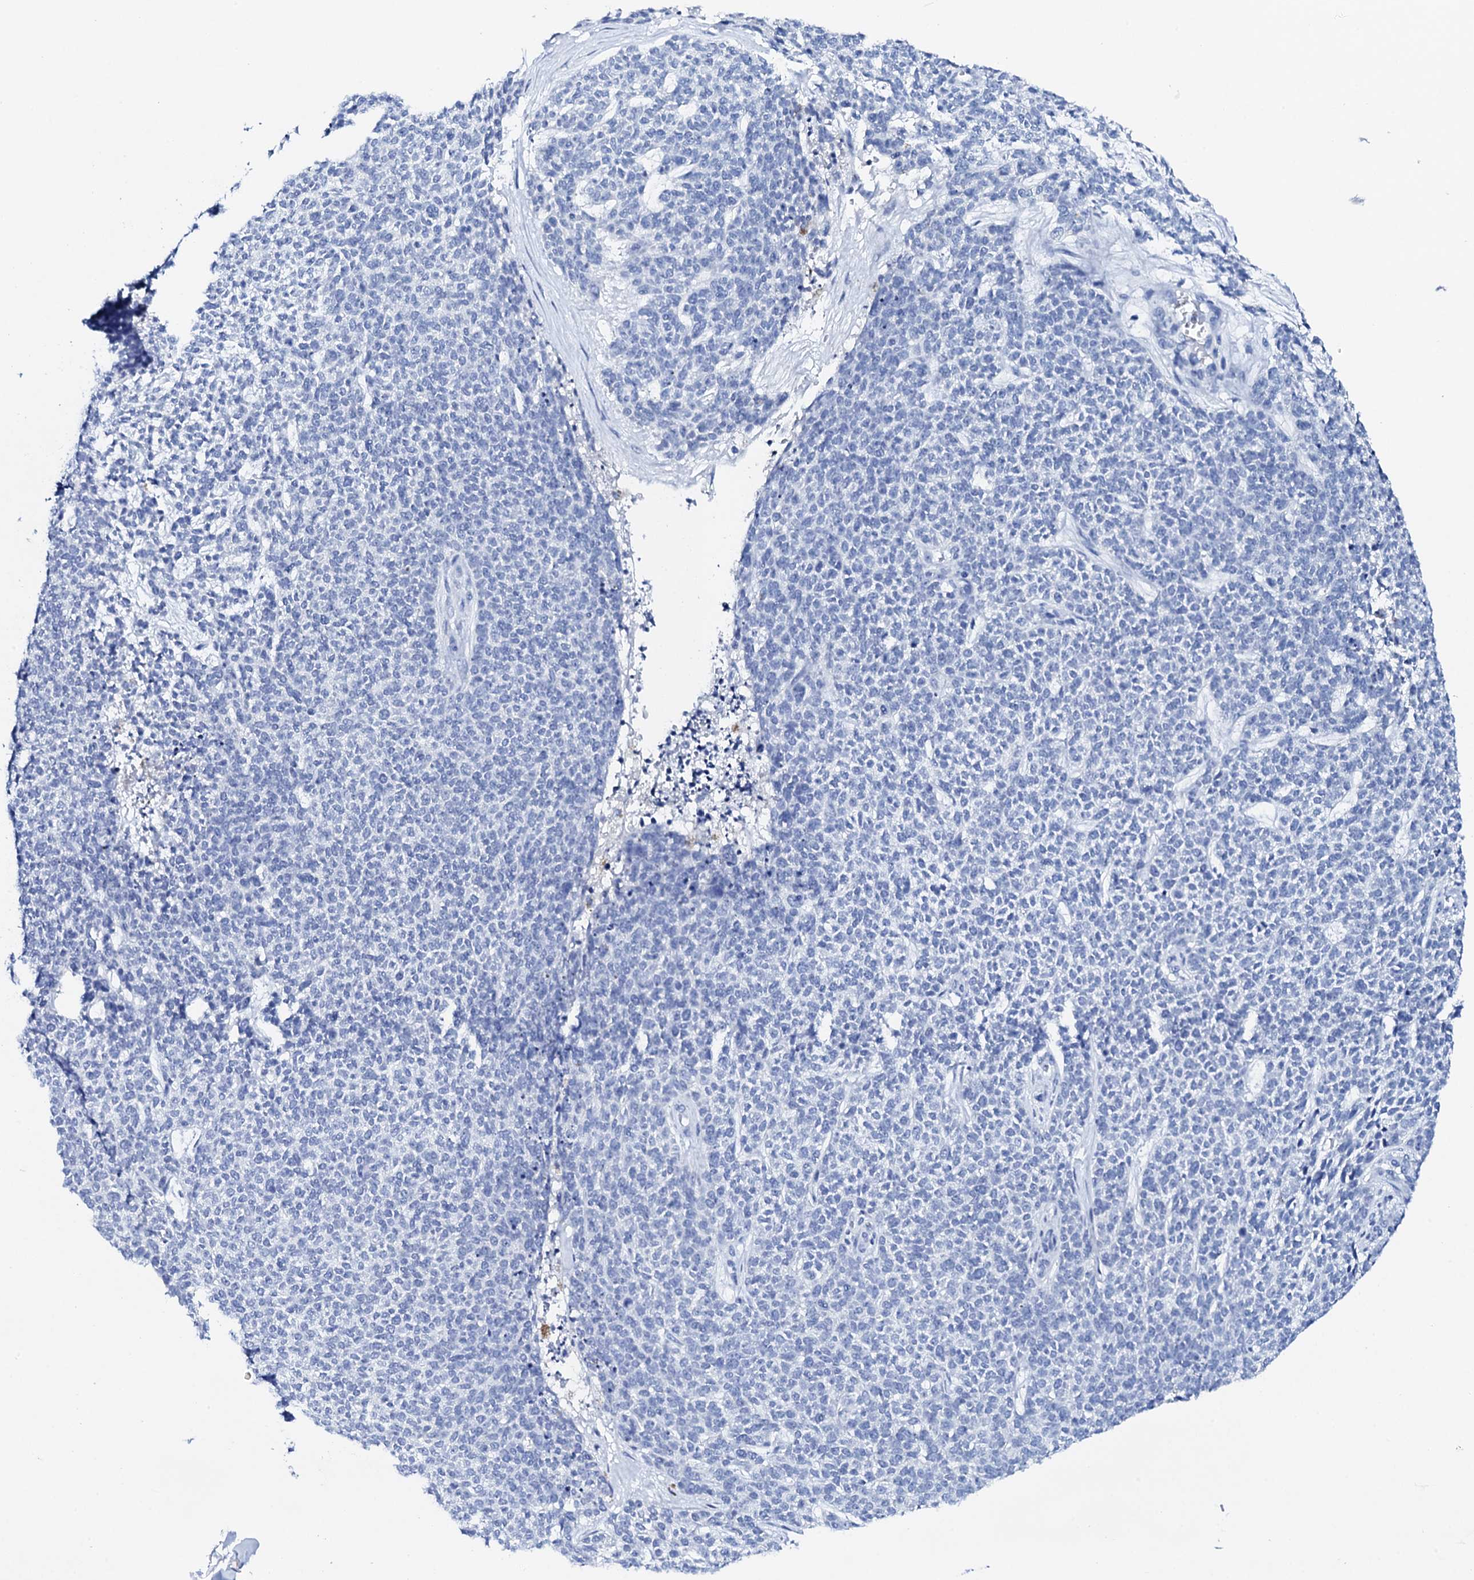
{"staining": {"intensity": "negative", "quantity": "none", "location": "none"}, "tissue": "skin cancer", "cell_type": "Tumor cells", "image_type": "cancer", "snomed": [{"axis": "morphology", "description": "Basal cell carcinoma"}, {"axis": "topography", "description": "Skin"}], "caption": "IHC micrograph of skin cancer stained for a protein (brown), which shows no positivity in tumor cells.", "gene": "FBXL16", "patient": {"sex": "female", "age": 84}}